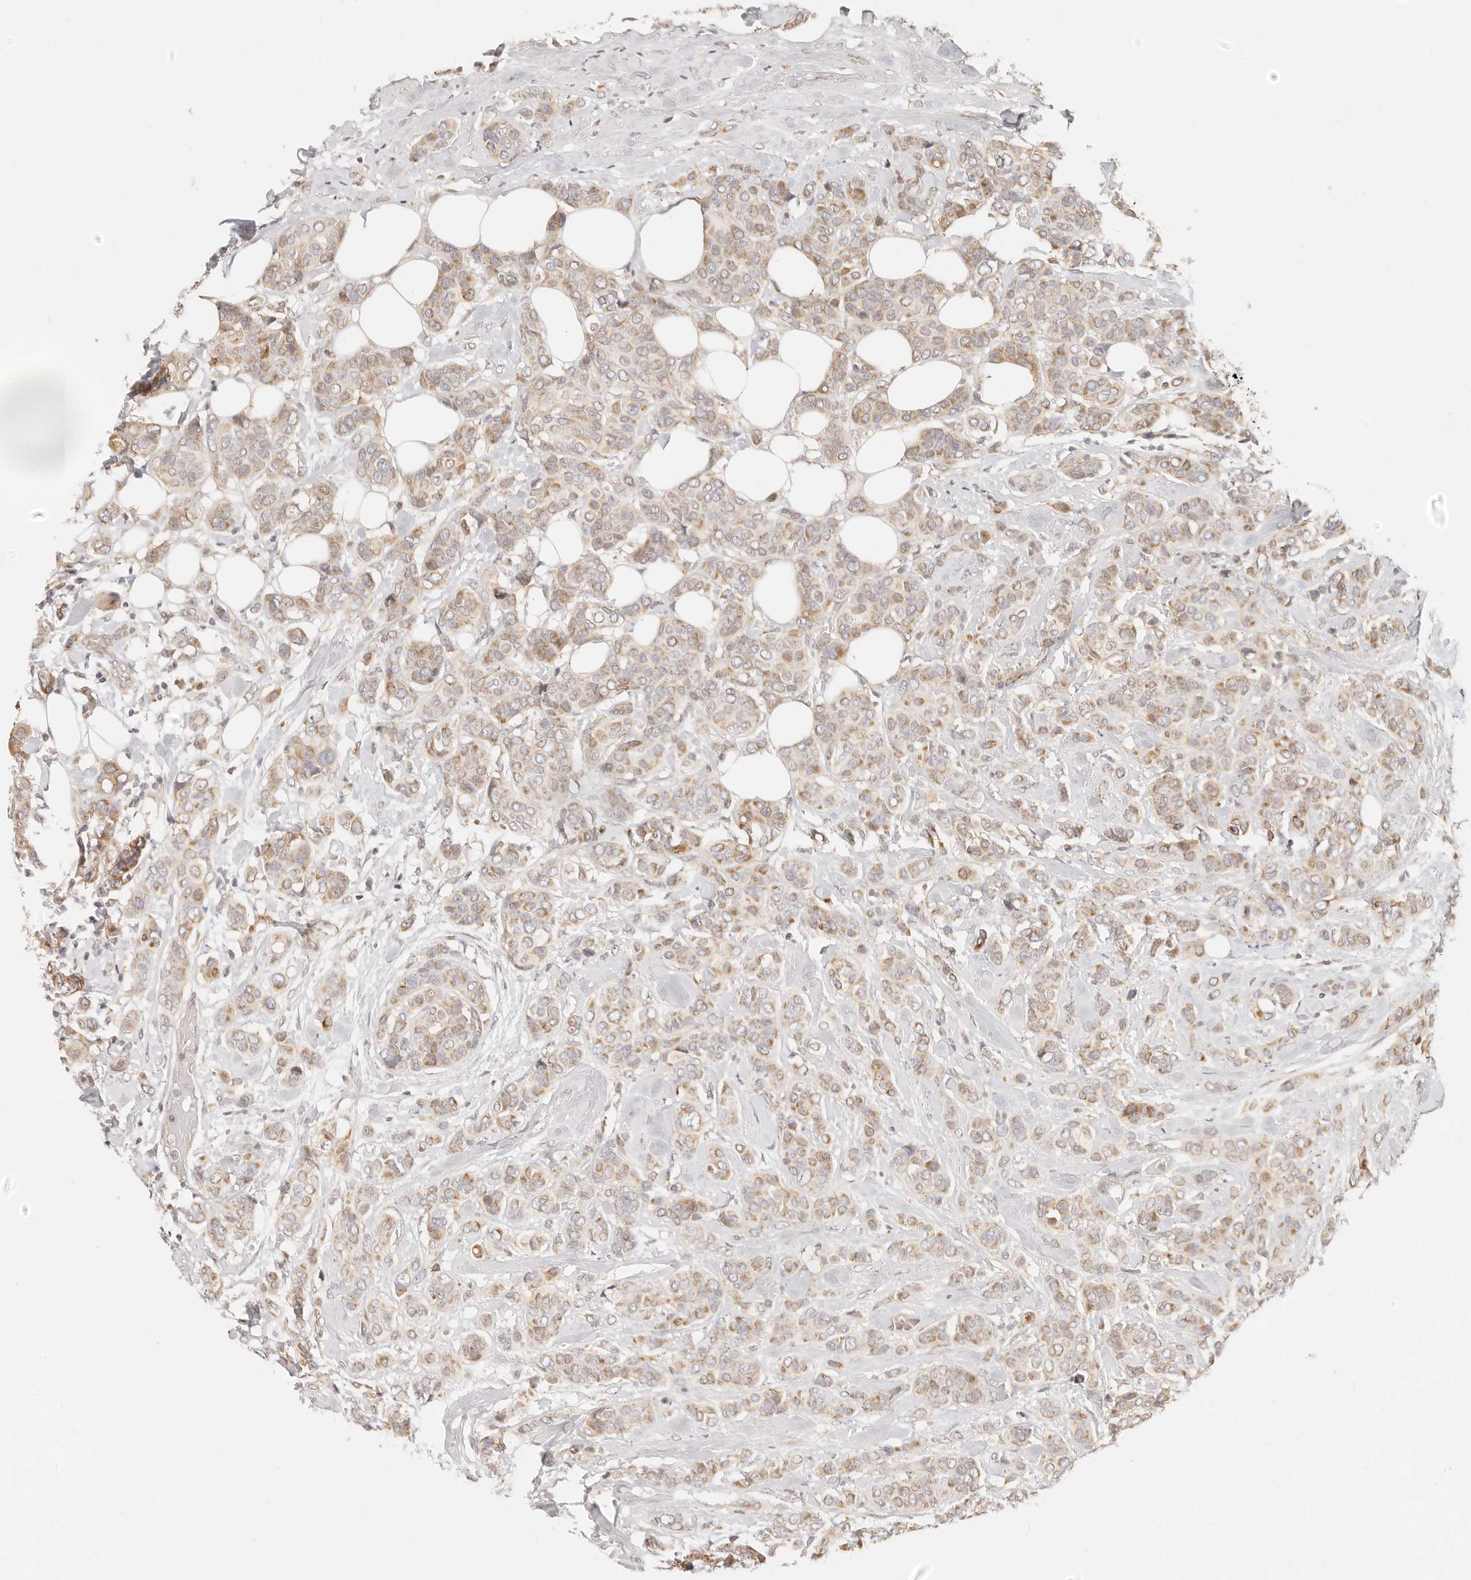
{"staining": {"intensity": "moderate", "quantity": ">75%", "location": "cytoplasmic/membranous"}, "tissue": "breast cancer", "cell_type": "Tumor cells", "image_type": "cancer", "snomed": [{"axis": "morphology", "description": "Lobular carcinoma"}, {"axis": "topography", "description": "Breast"}], "caption": "Immunohistochemistry histopathology image of human lobular carcinoma (breast) stained for a protein (brown), which shows medium levels of moderate cytoplasmic/membranous positivity in approximately >75% of tumor cells.", "gene": "TIMM17A", "patient": {"sex": "female", "age": 51}}